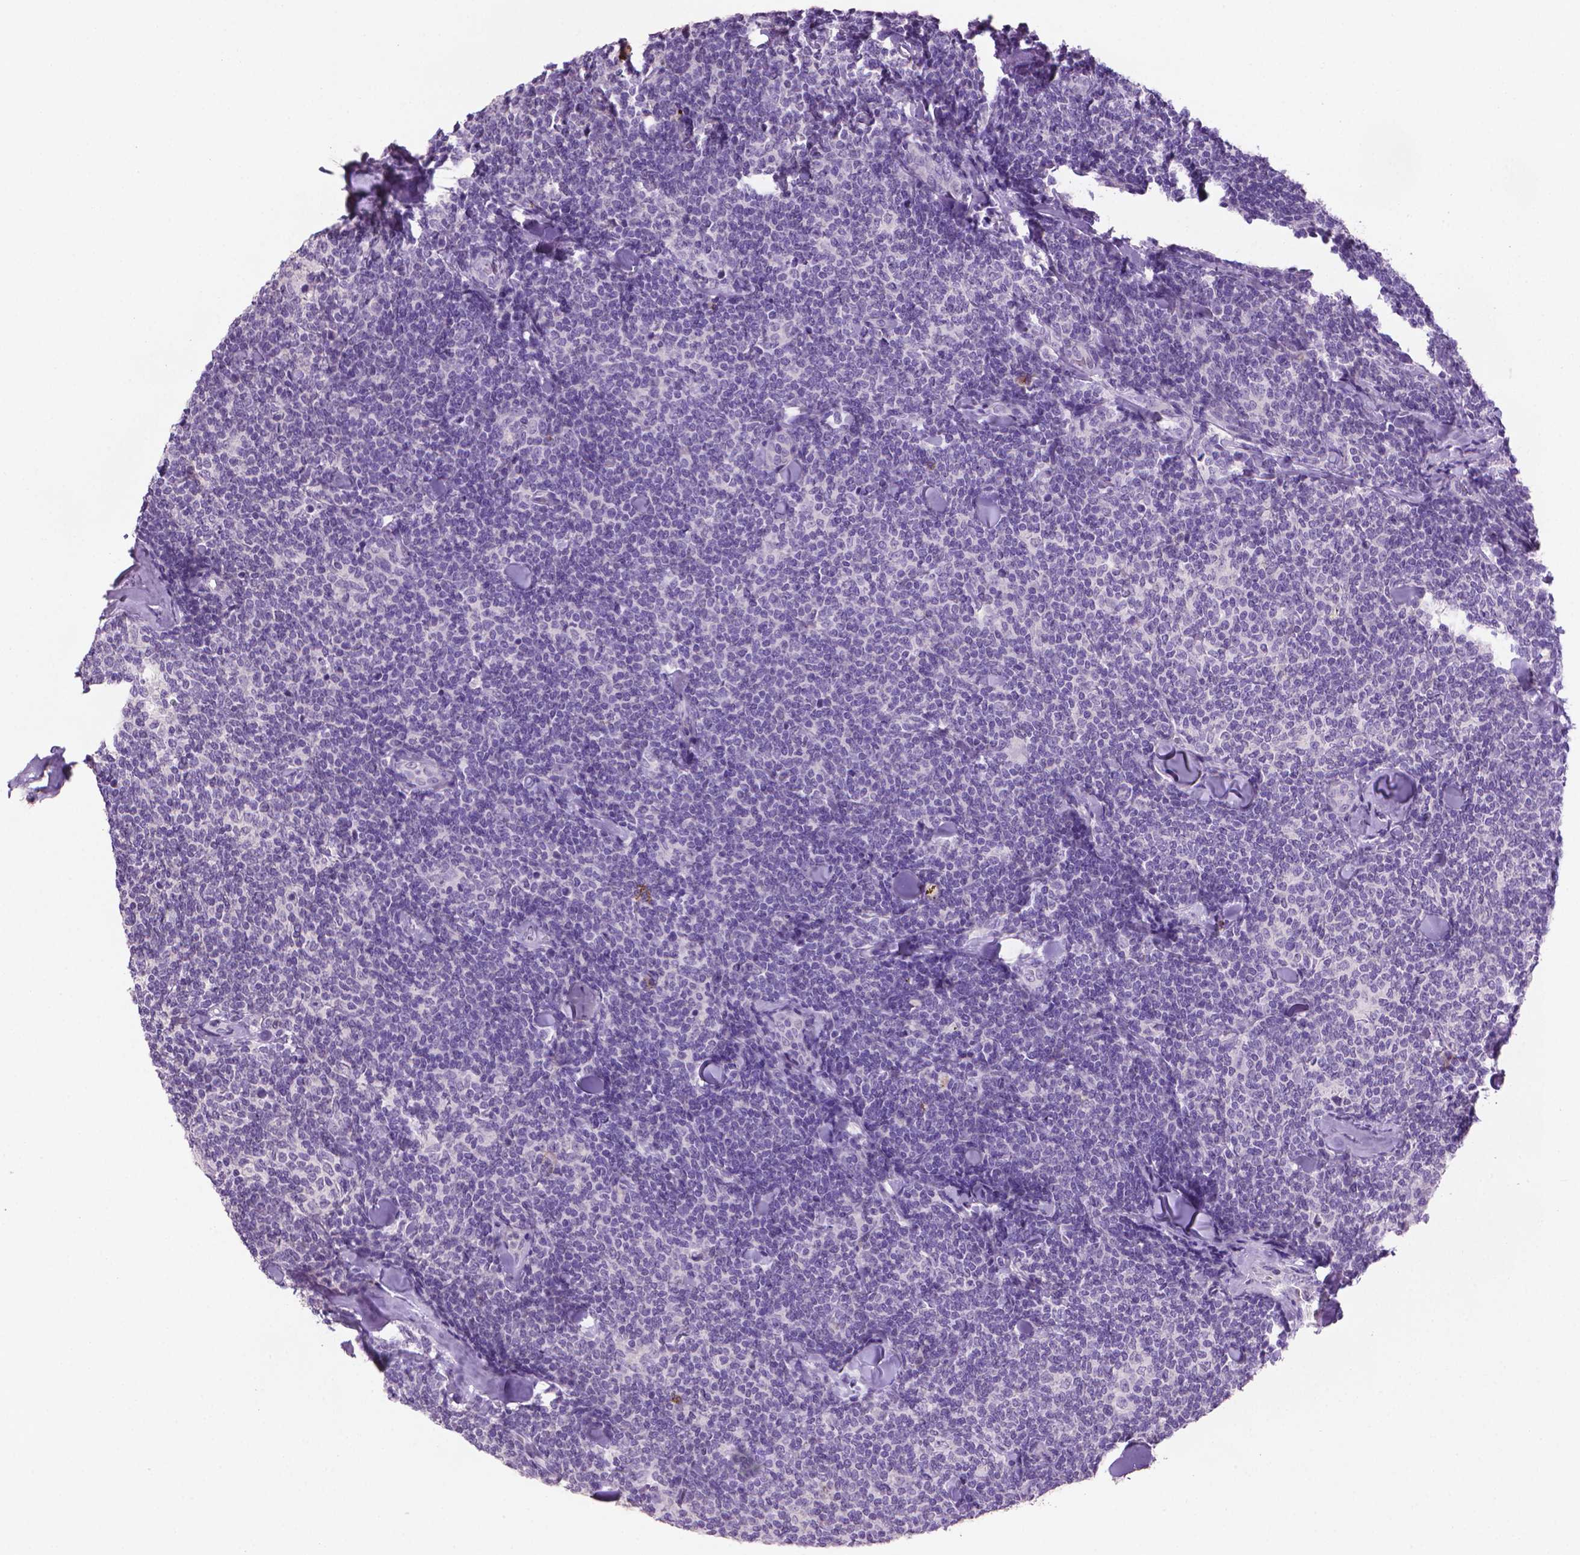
{"staining": {"intensity": "negative", "quantity": "none", "location": "none"}, "tissue": "lymphoma", "cell_type": "Tumor cells", "image_type": "cancer", "snomed": [{"axis": "morphology", "description": "Malignant lymphoma, non-Hodgkin's type, Low grade"}, {"axis": "topography", "description": "Lymph node"}], "caption": "Tumor cells are negative for brown protein staining in lymphoma.", "gene": "MUC1", "patient": {"sex": "female", "age": 56}}